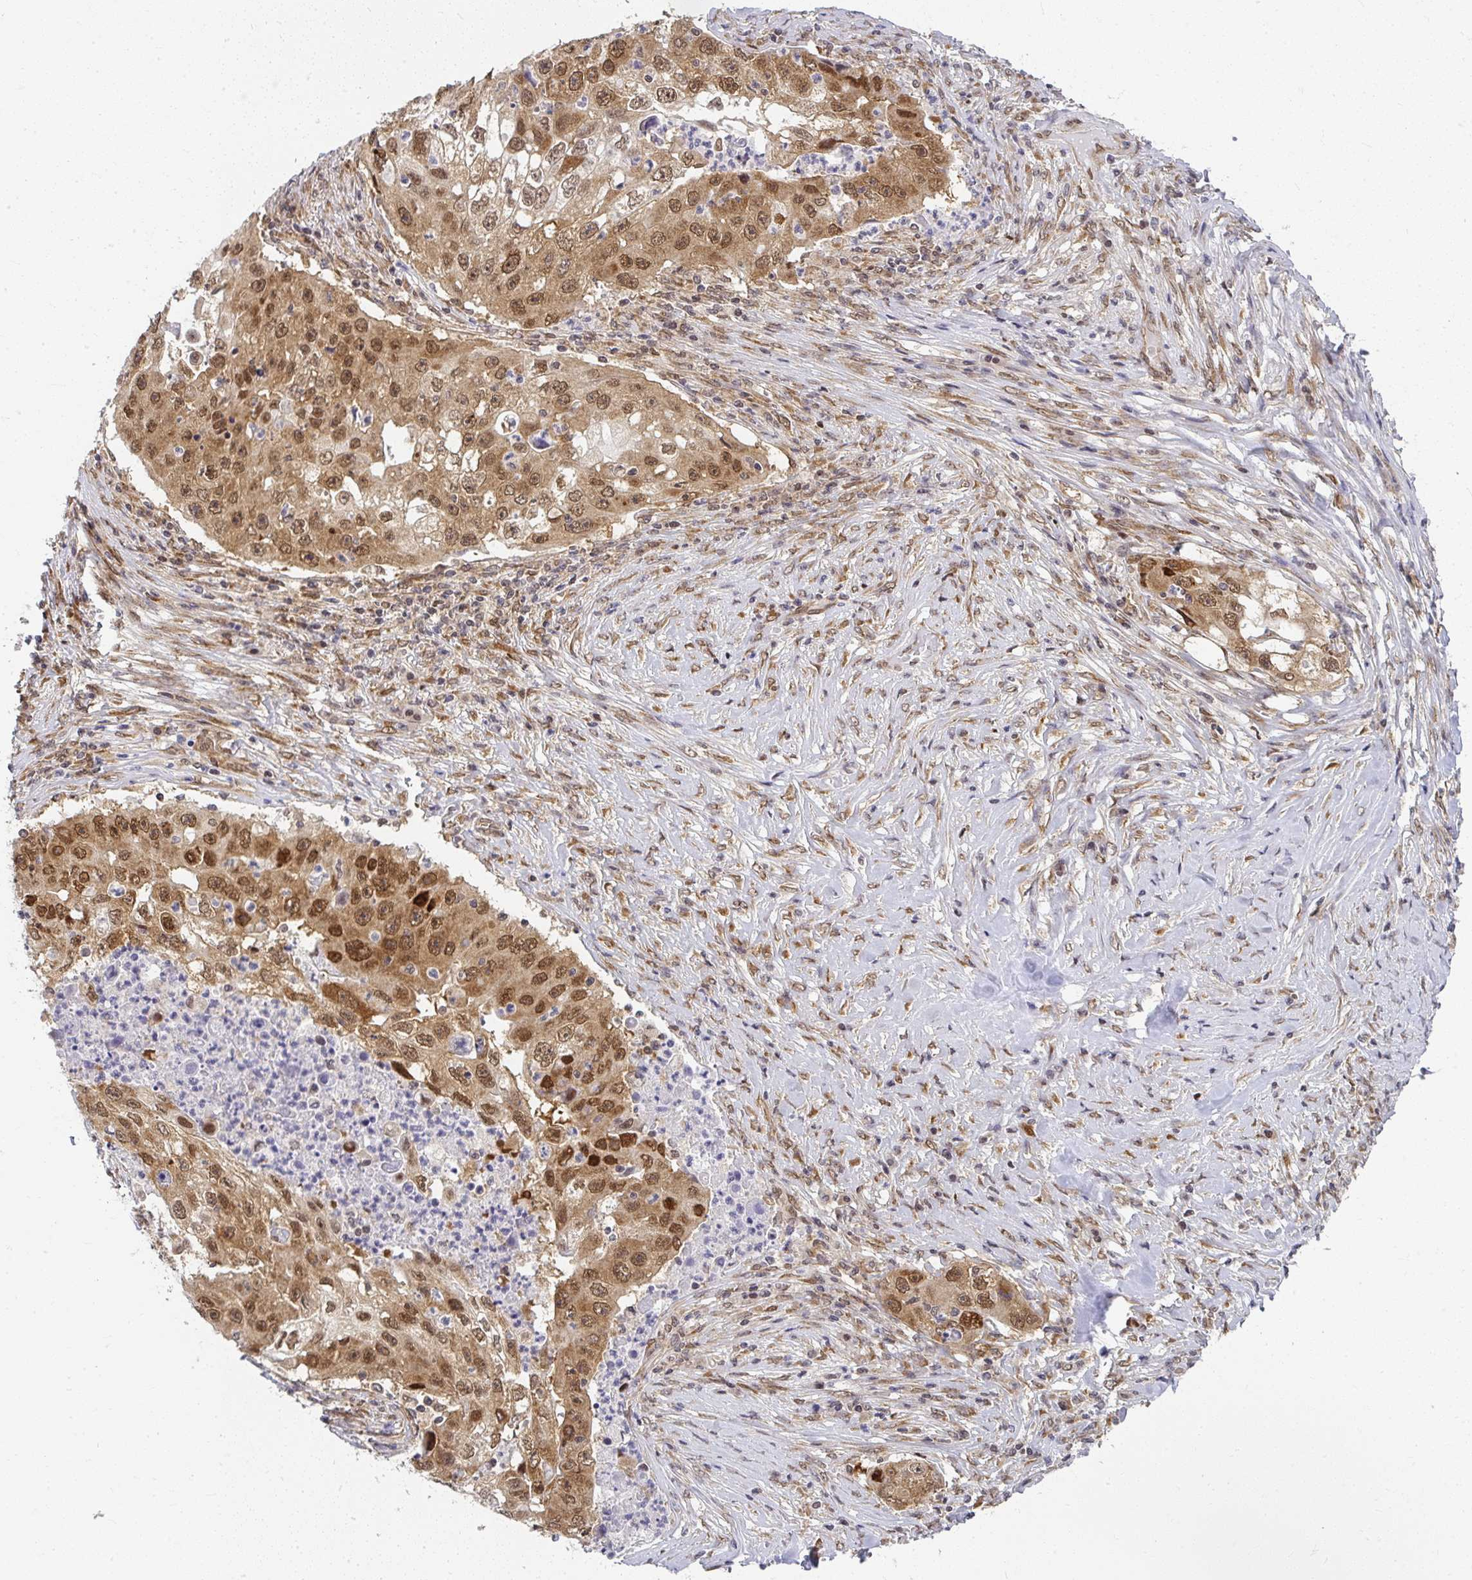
{"staining": {"intensity": "moderate", "quantity": ">75%", "location": "cytoplasmic/membranous,nuclear"}, "tissue": "lung cancer", "cell_type": "Tumor cells", "image_type": "cancer", "snomed": [{"axis": "morphology", "description": "Squamous cell carcinoma, NOS"}, {"axis": "topography", "description": "Lung"}], "caption": "This is a photomicrograph of immunohistochemistry staining of lung cancer, which shows moderate staining in the cytoplasmic/membranous and nuclear of tumor cells.", "gene": "SYNCRIP", "patient": {"sex": "male", "age": 64}}